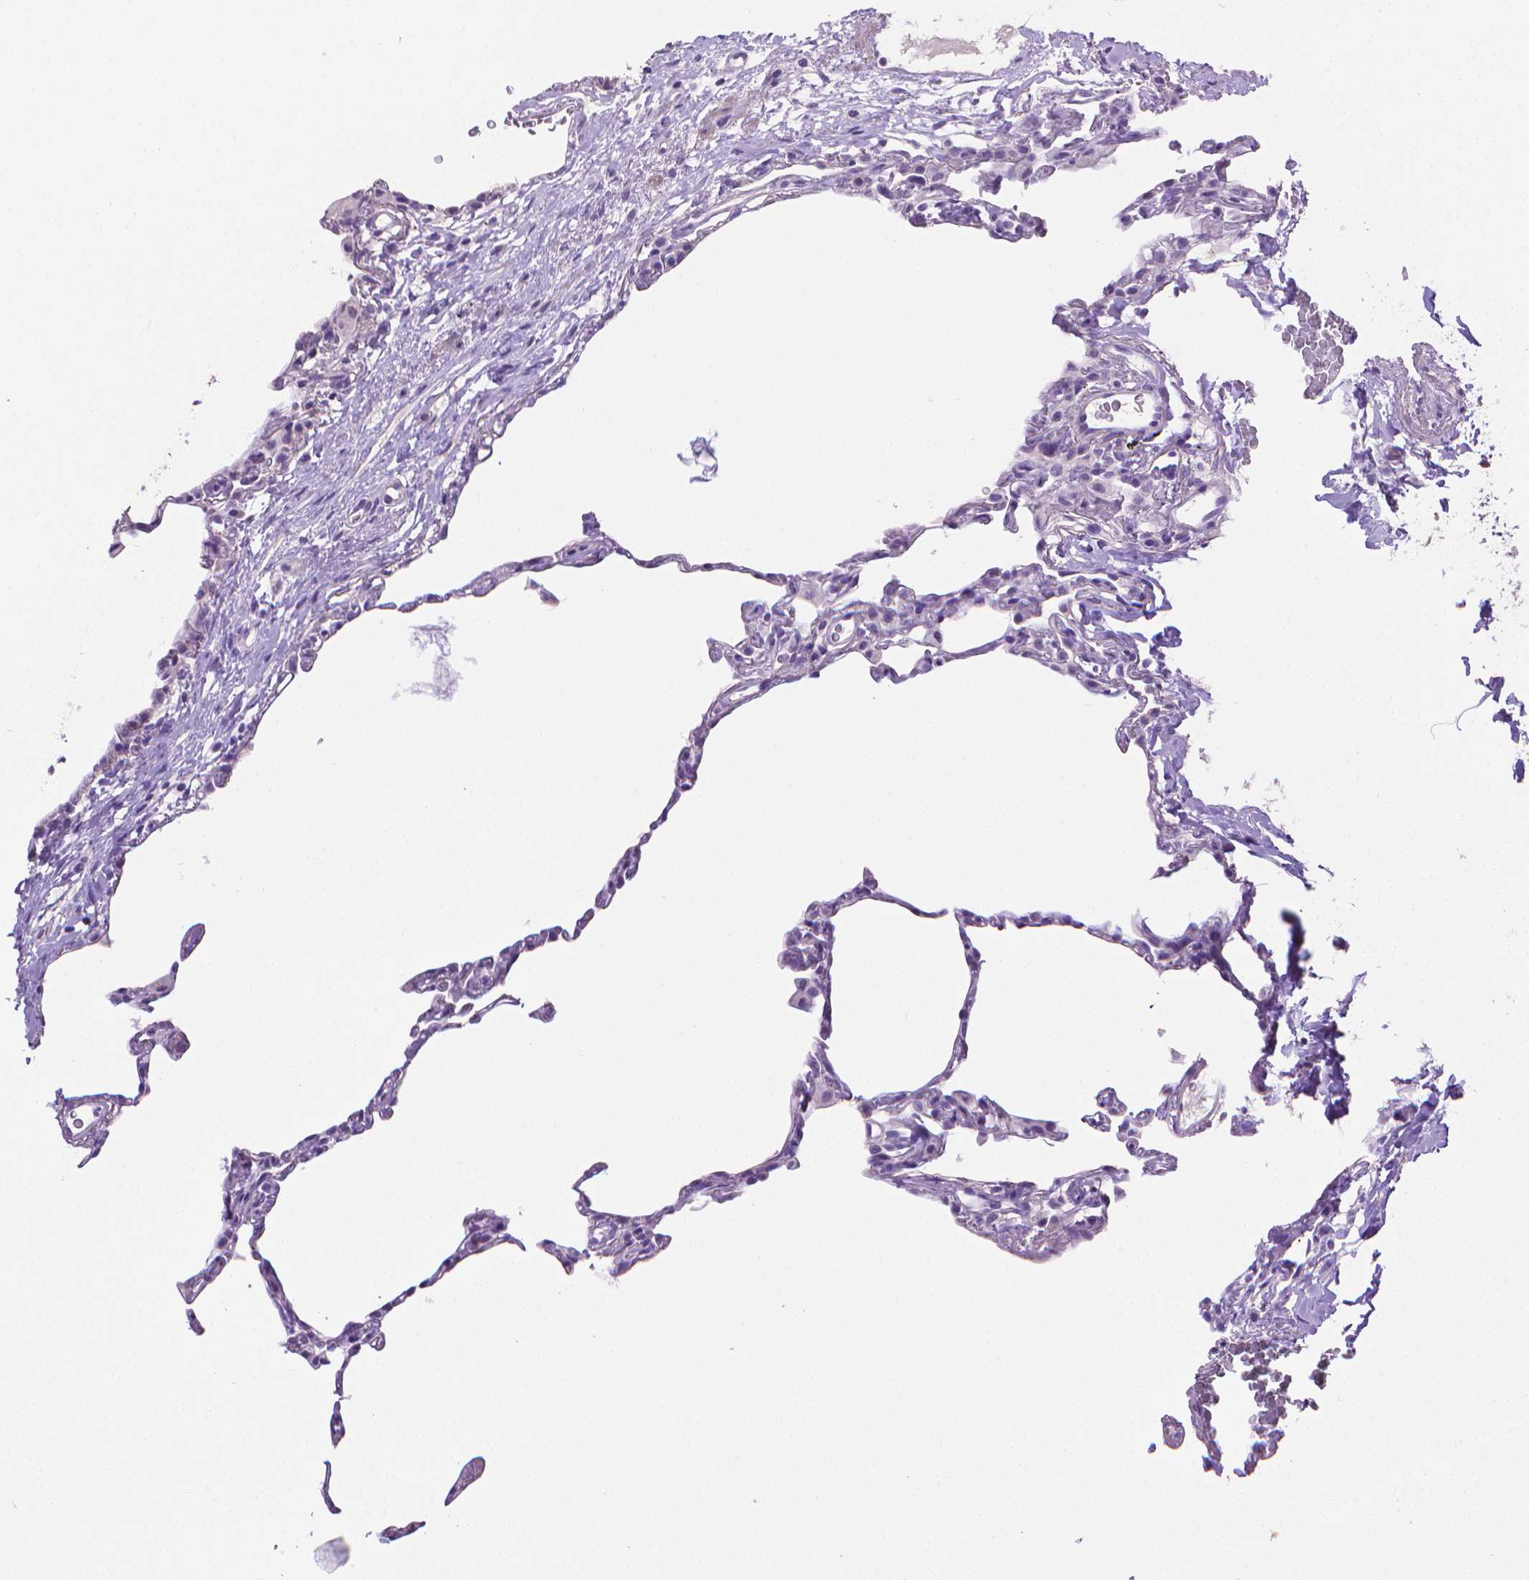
{"staining": {"intensity": "negative", "quantity": "none", "location": "none"}, "tissue": "lung", "cell_type": "Alveolar cells", "image_type": "normal", "snomed": [{"axis": "morphology", "description": "Normal tissue, NOS"}, {"axis": "topography", "description": "Lung"}], "caption": "The micrograph displays no significant expression in alveolar cells of lung. (Stains: DAB (3,3'-diaminobenzidine) IHC with hematoxylin counter stain, Microscopy: brightfield microscopy at high magnification).", "gene": "PNMA2", "patient": {"sex": "female", "age": 57}}